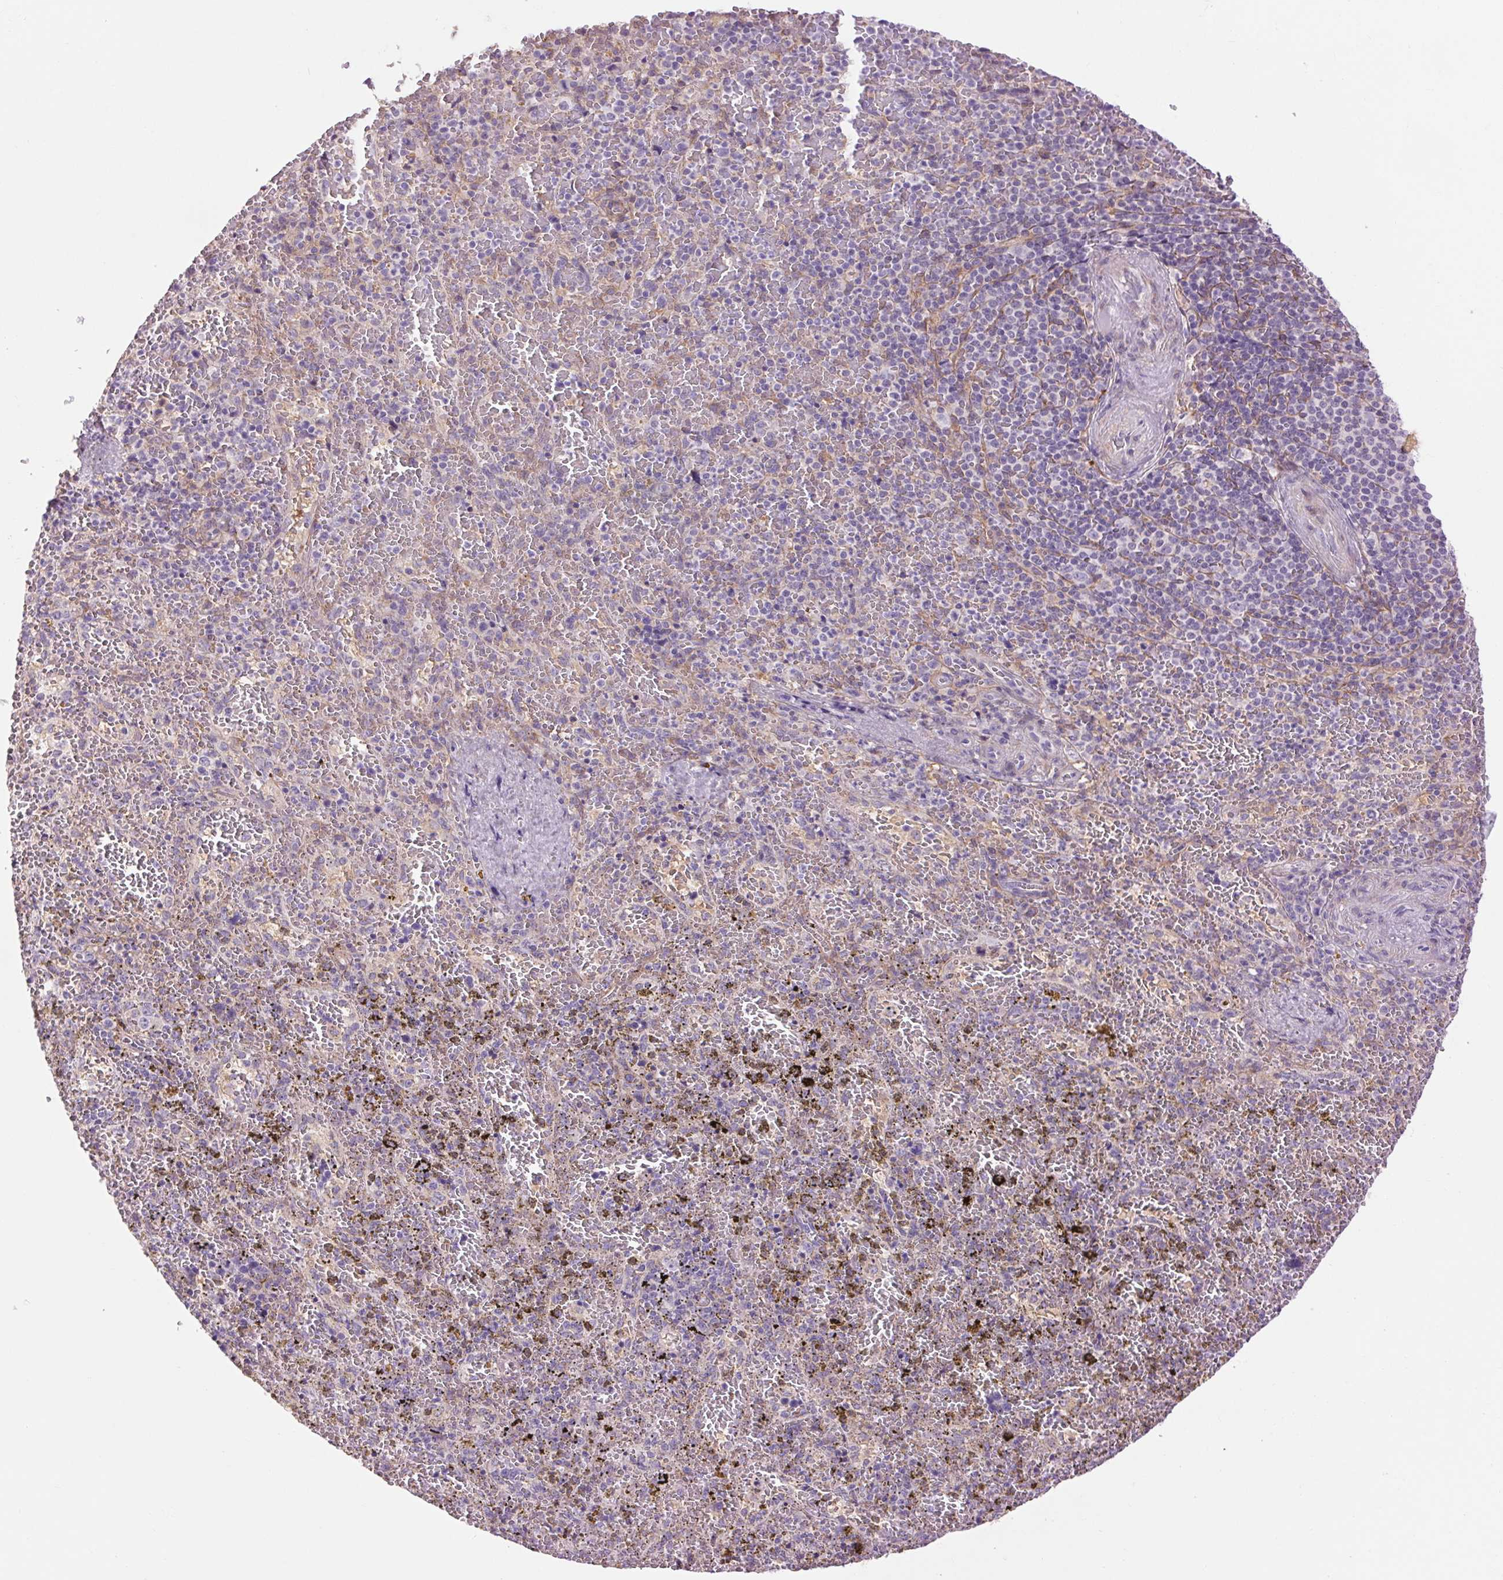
{"staining": {"intensity": "negative", "quantity": "none", "location": "none"}, "tissue": "spleen", "cell_type": "Cells in red pulp", "image_type": "normal", "snomed": [{"axis": "morphology", "description": "Normal tissue, NOS"}, {"axis": "topography", "description": "Spleen"}], "caption": "Normal spleen was stained to show a protein in brown. There is no significant expression in cells in red pulp. Brightfield microscopy of immunohistochemistry stained with DAB (brown) and hematoxylin (blue), captured at high magnification.", "gene": "SOWAHC", "patient": {"sex": "female", "age": 50}}